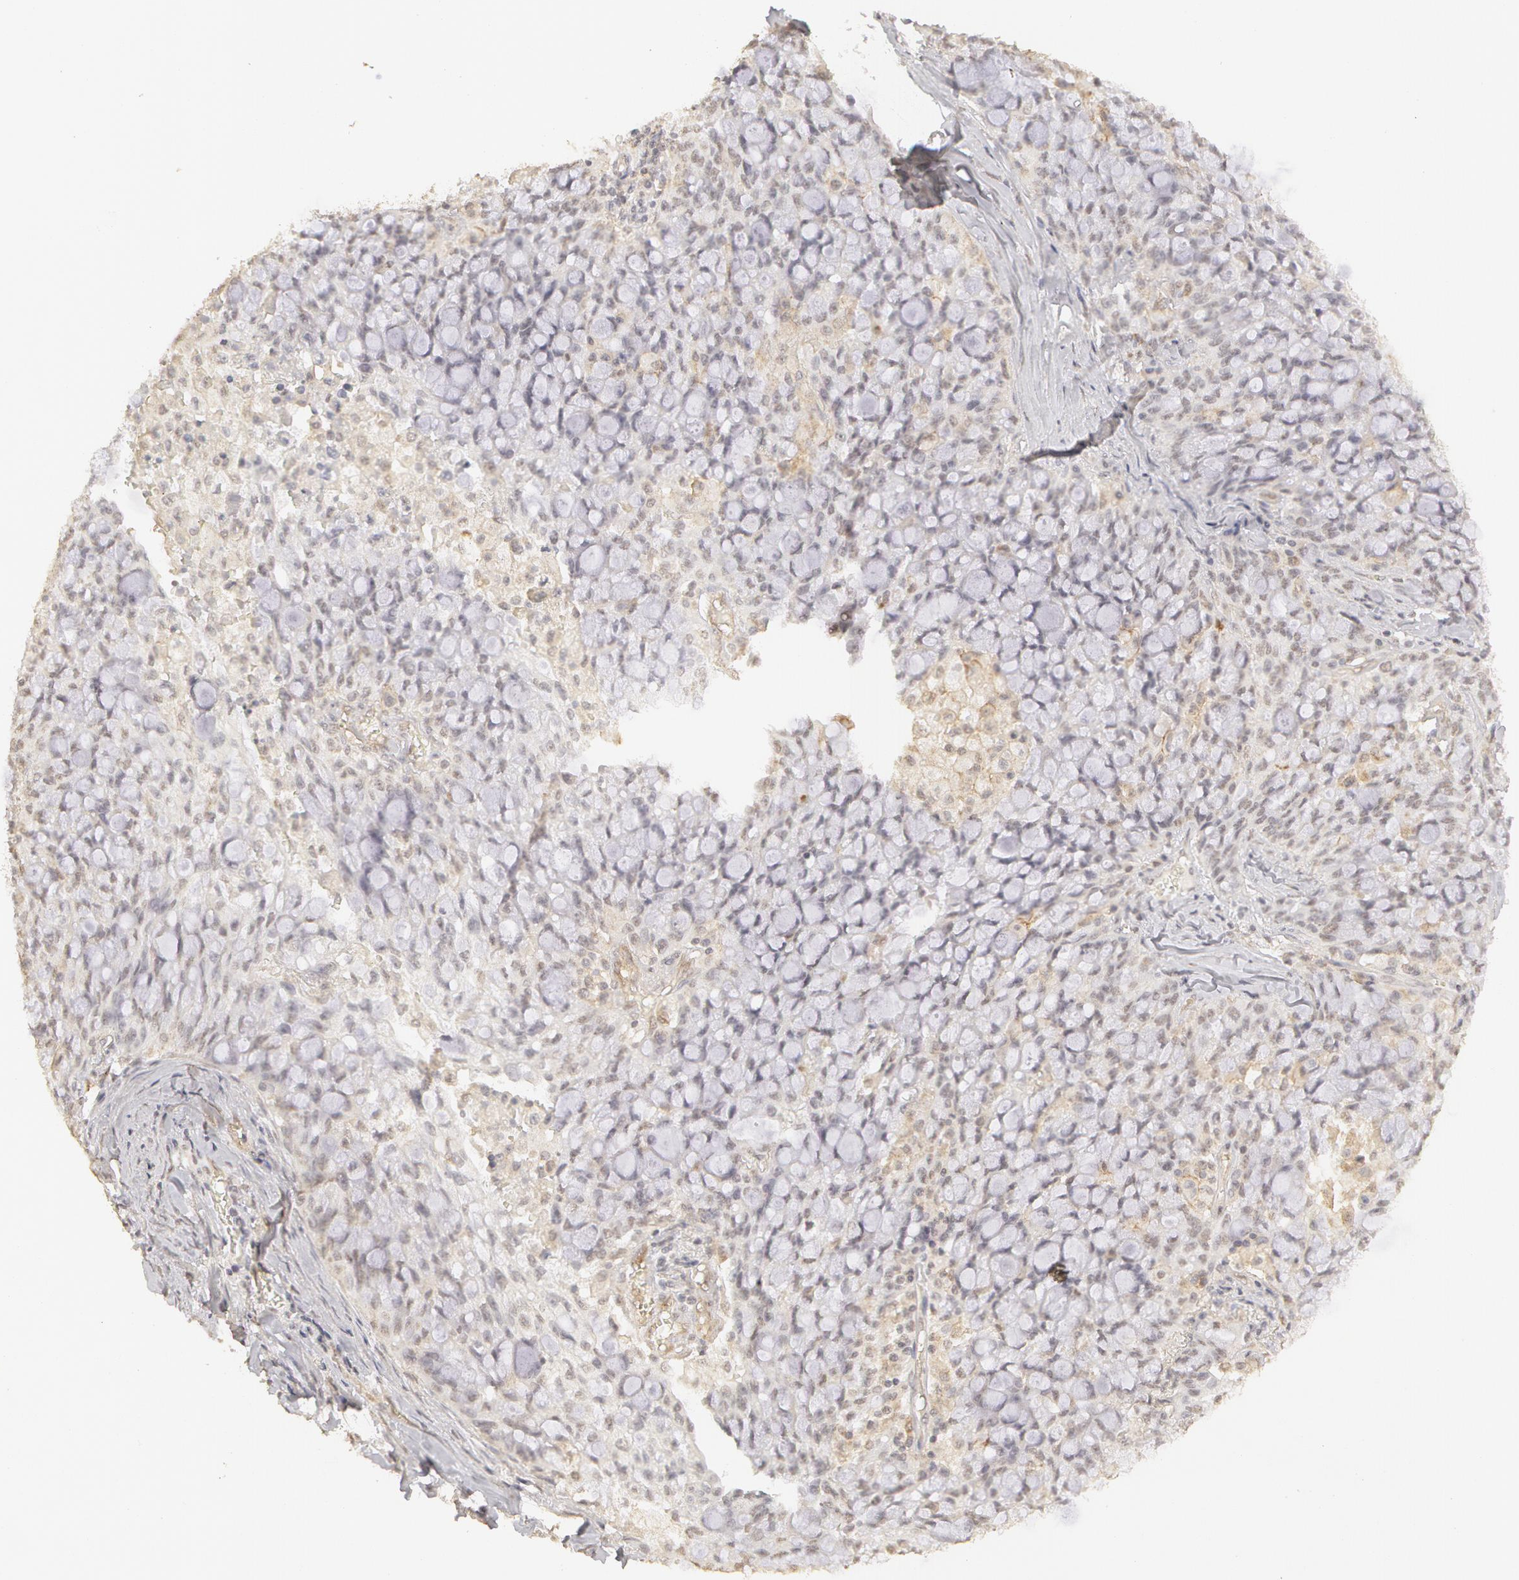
{"staining": {"intensity": "weak", "quantity": "25%-75%", "location": "cytoplasmic/membranous"}, "tissue": "lung cancer", "cell_type": "Tumor cells", "image_type": "cancer", "snomed": [{"axis": "morphology", "description": "Adenocarcinoma, NOS"}, {"axis": "topography", "description": "Lung"}], "caption": "Immunohistochemistry (IHC) (DAB) staining of human adenocarcinoma (lung) displays weak cytoplasmic/membranous protein staining in about 25%-75% of tumor cells.", "gene": "ADAM10", "patient": {"sex": "female", "age": 44}}